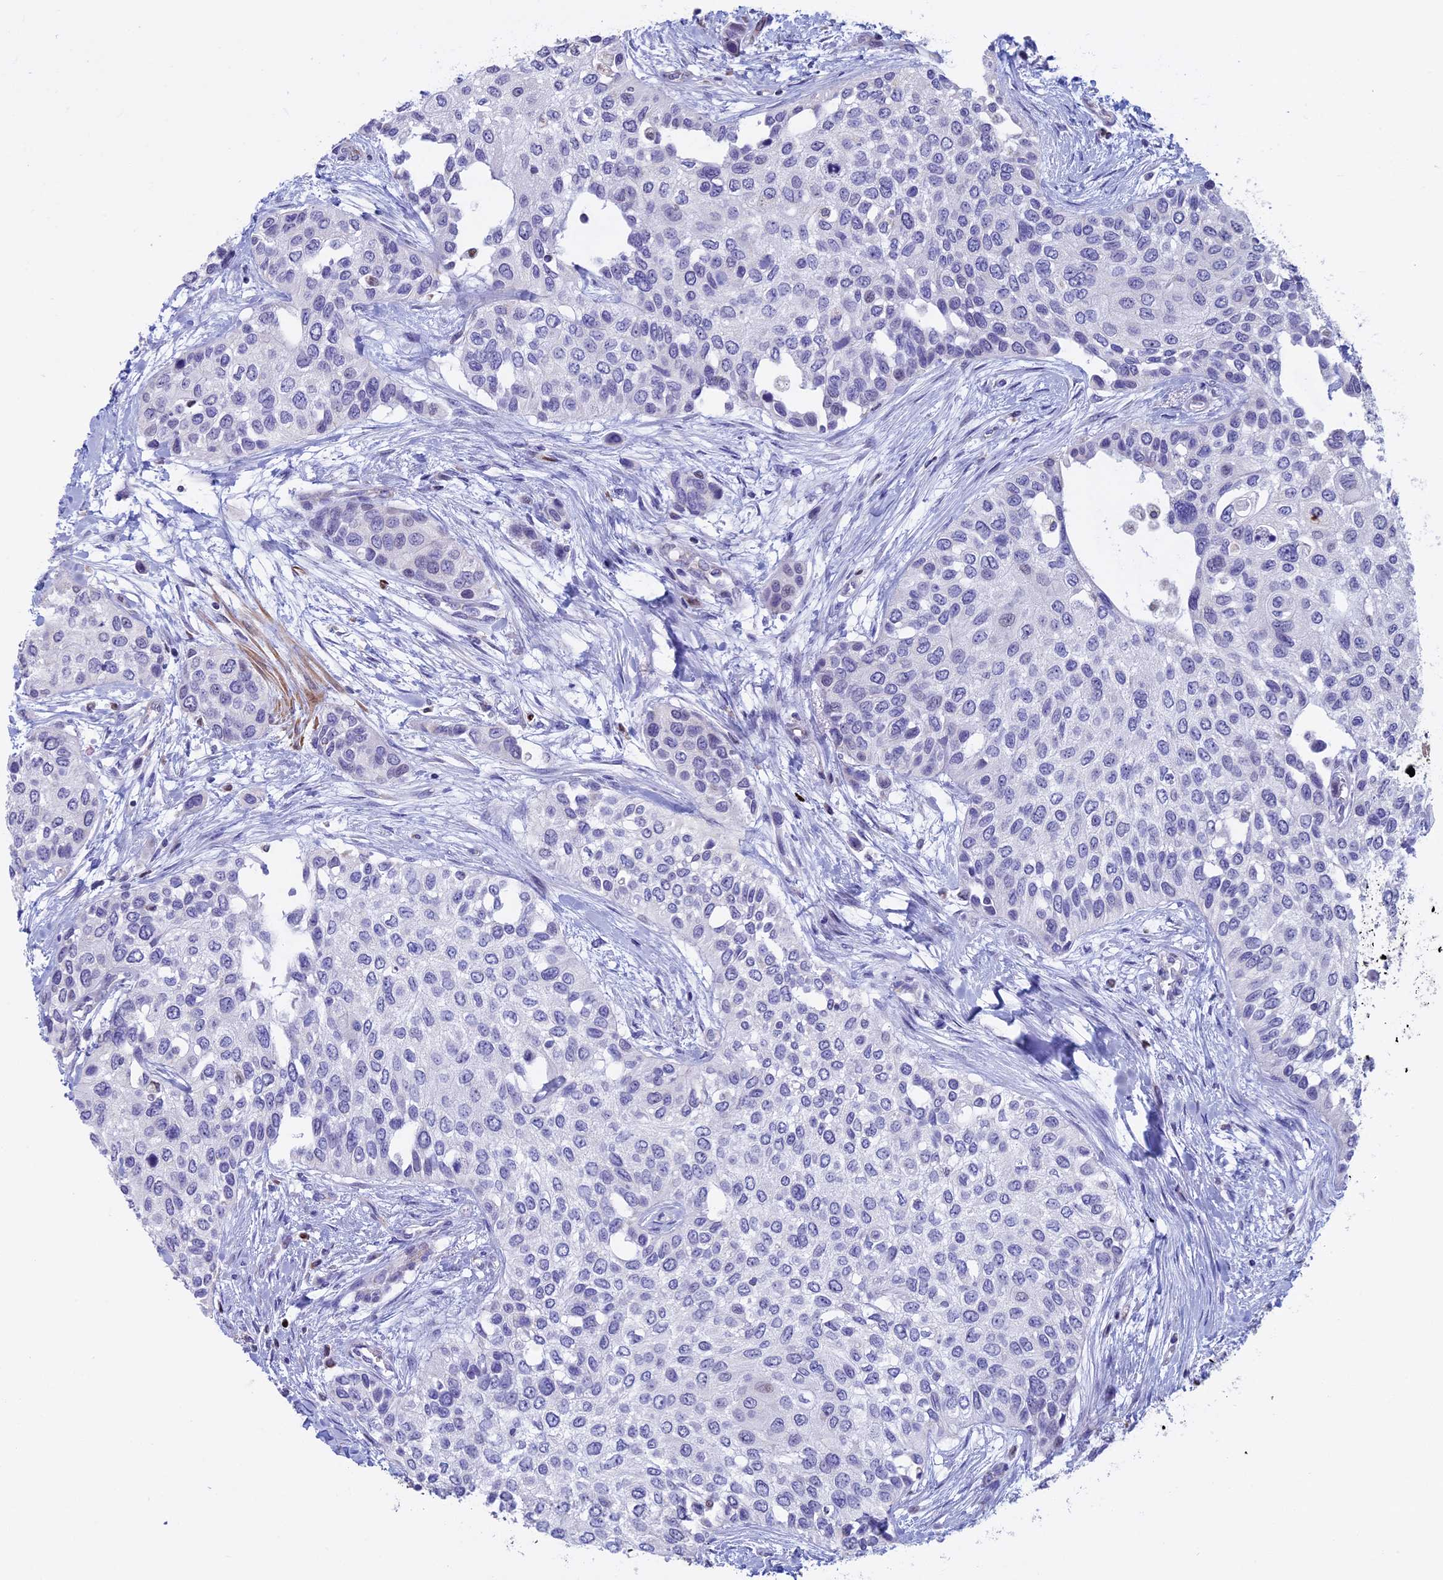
{"staining": {"intensity": "negative", "quantity": "none", "location": "none"}, "tissue": "urothelial cancer", "cell_type": "Tumor cells", "image_type": "cancer", "snomed": [{"axis": "morphology", "description": "Normal tissue, NOS"}, {"axis": "morphology", "description": "Urothelial carcinoma, High grade"}, {"axis": "topography", "description": "Vascular tissue"}, {"axis": "topography", "description": "Urinary bladder"}], "caption": "Immunohistochemical staining of urothelial cancer demonstrates no significant staining in tumor cells.", "gene": "ACSS1", "patient": {"sex": "female", "age": 56}}